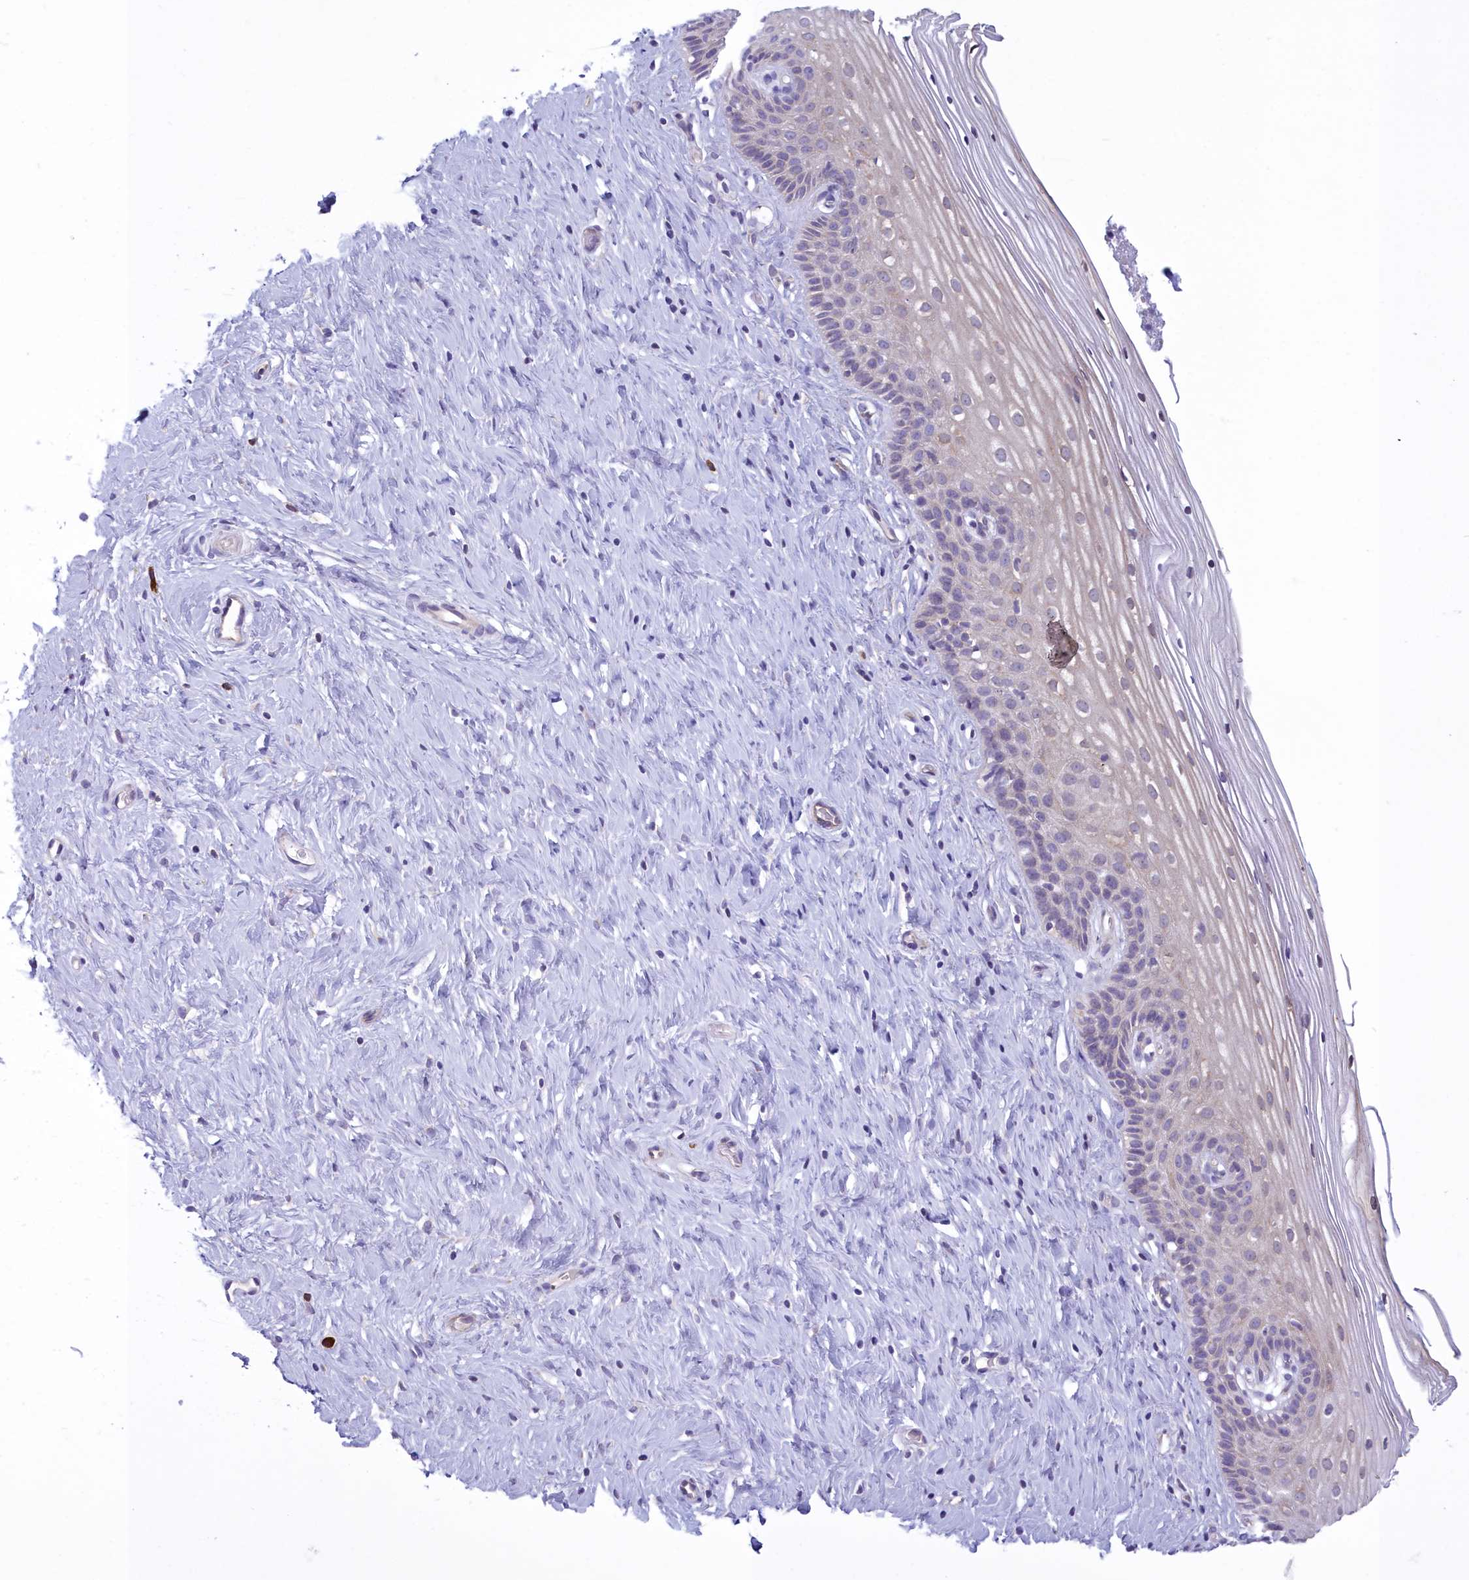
{"staining": {"intensity": "weak", "quantity": "25%-75%", "location": "cytoplasmic/membranous"}, "tissue": "cervix", "cell_type": "Glandular cells", "image_type": "normal", "snomed": [{"axis": "morphology", "description": "Normal tissue, NOS"}, {"axis": "topography", "description": "Cervix"}], "caption": "Human cervix stained for a protein (brown) reveals weak cytoplasmic/membranous positive positivity in approximately 25%-75% of glandular cells.", "gene": "HM13", "patient": {"sex": "female", "age": 33}}